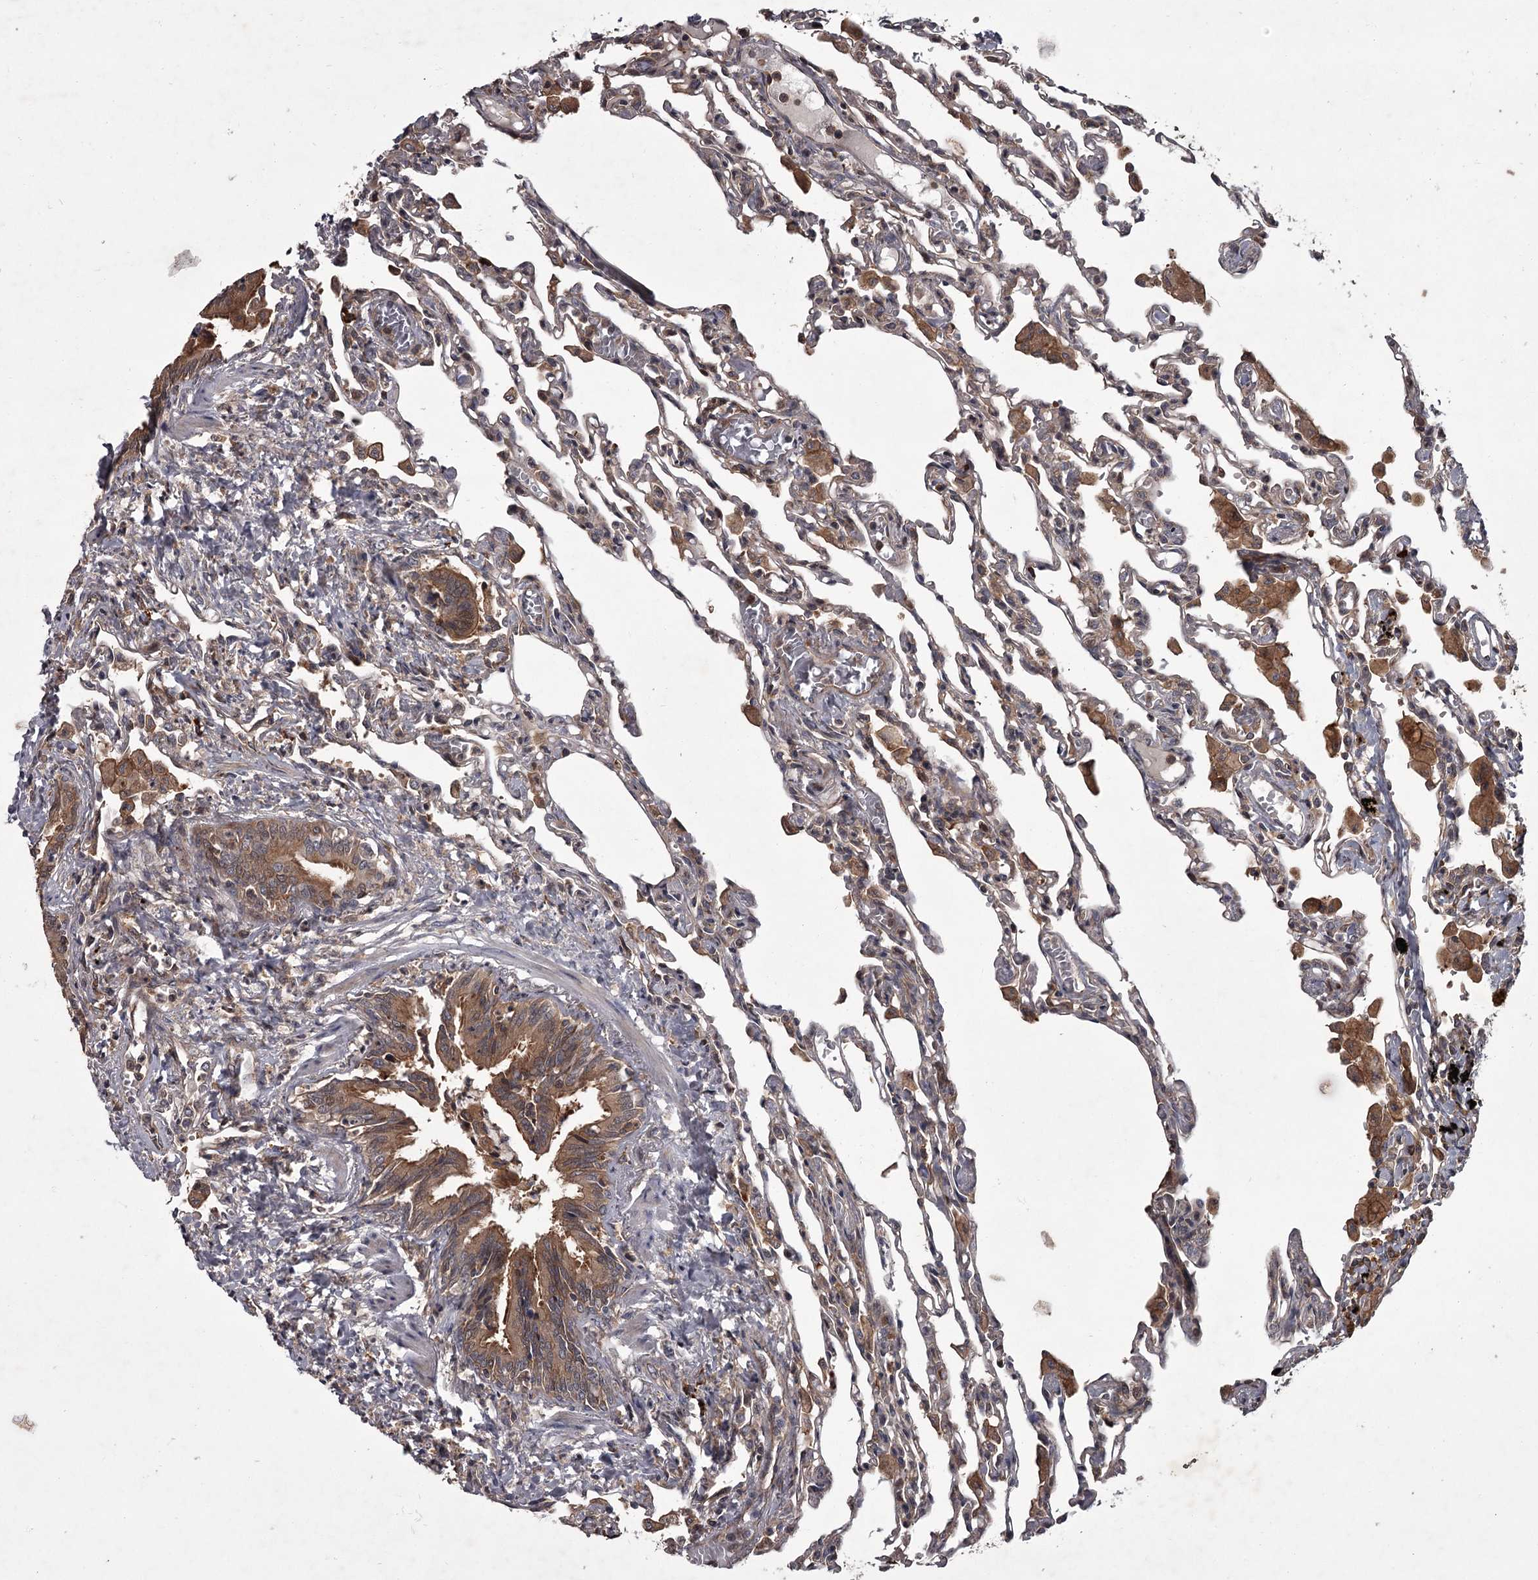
{"staining": {"intensity": "moderate", "quantity": "<25%", "location": "cytoplasmic/membranous"}, "tissue": "lung", "cell_type": "Alveolar cells", "image_type": "normal", "snomed": [{"axis": "morphology", "description": "Normal tissue, NOS"}, {"axis": "topography", "description": "Bronchus"}, {"axis": "topography", "description": "Lung"}], "caption": "Immunohistochemical staining of normal lung displays moderate cytoplasmic/membranous protein staining in about <25% of alveolar cells.", "gene": "UNC93B1", "patient": {"sex": "female", "age": 49}}